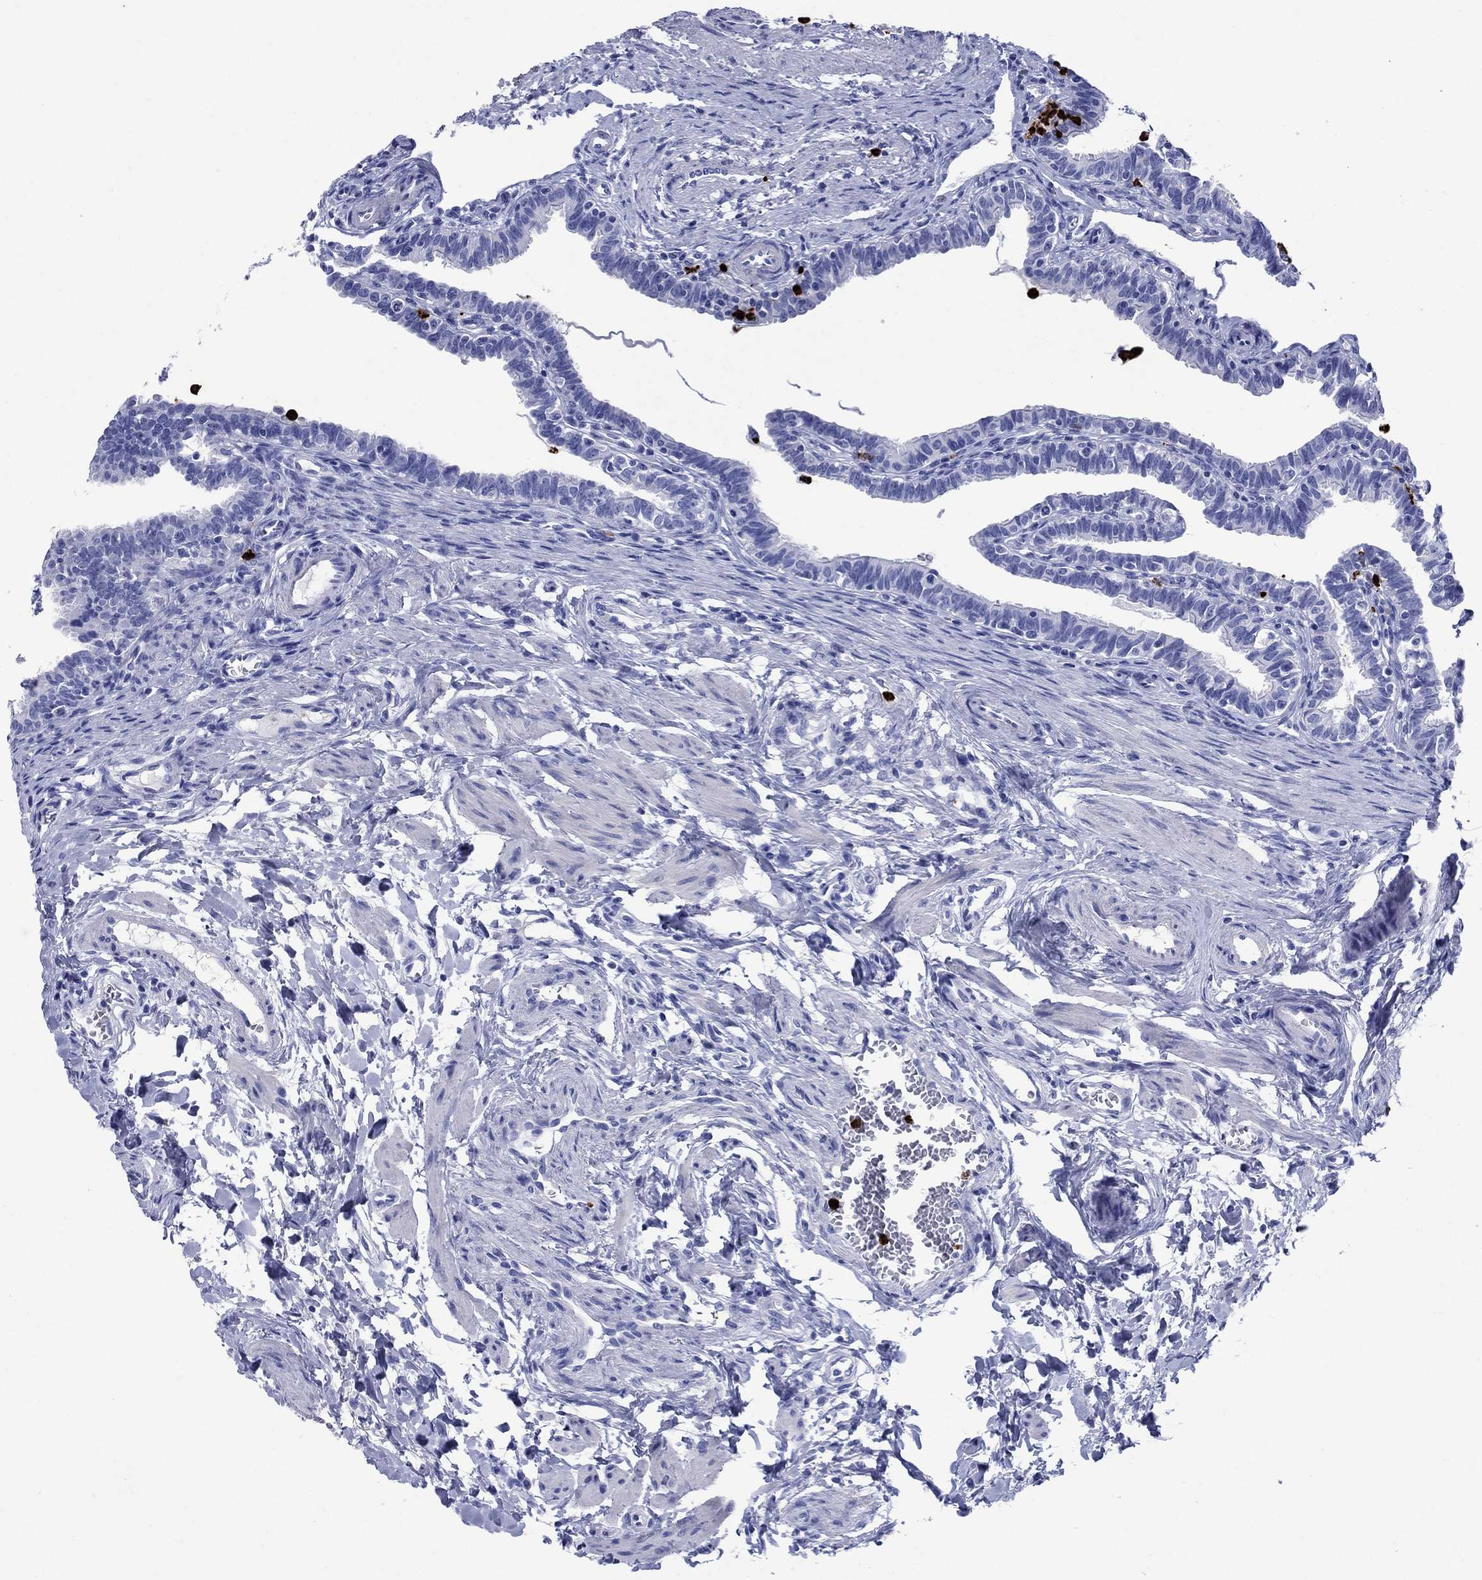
{"staining": {"intensity": "negative", "quantity": "none", "location": "none"}, "tissue": "fallopian tube", "cell_type": "Glandular cells", "image_type": "normal", "snomed": [{"axis": "morphology", "description": "Normal tissue, NOS"}, {"axis": "topography", "description": "Fallopian tube"}], "caption": "This is an immunohistochemistry (IHC) image of normal human fallopian tube. There is no positivity in glandular cells.", "gene": "AZU1", "patient": {"sex": "female", "age": 36}}